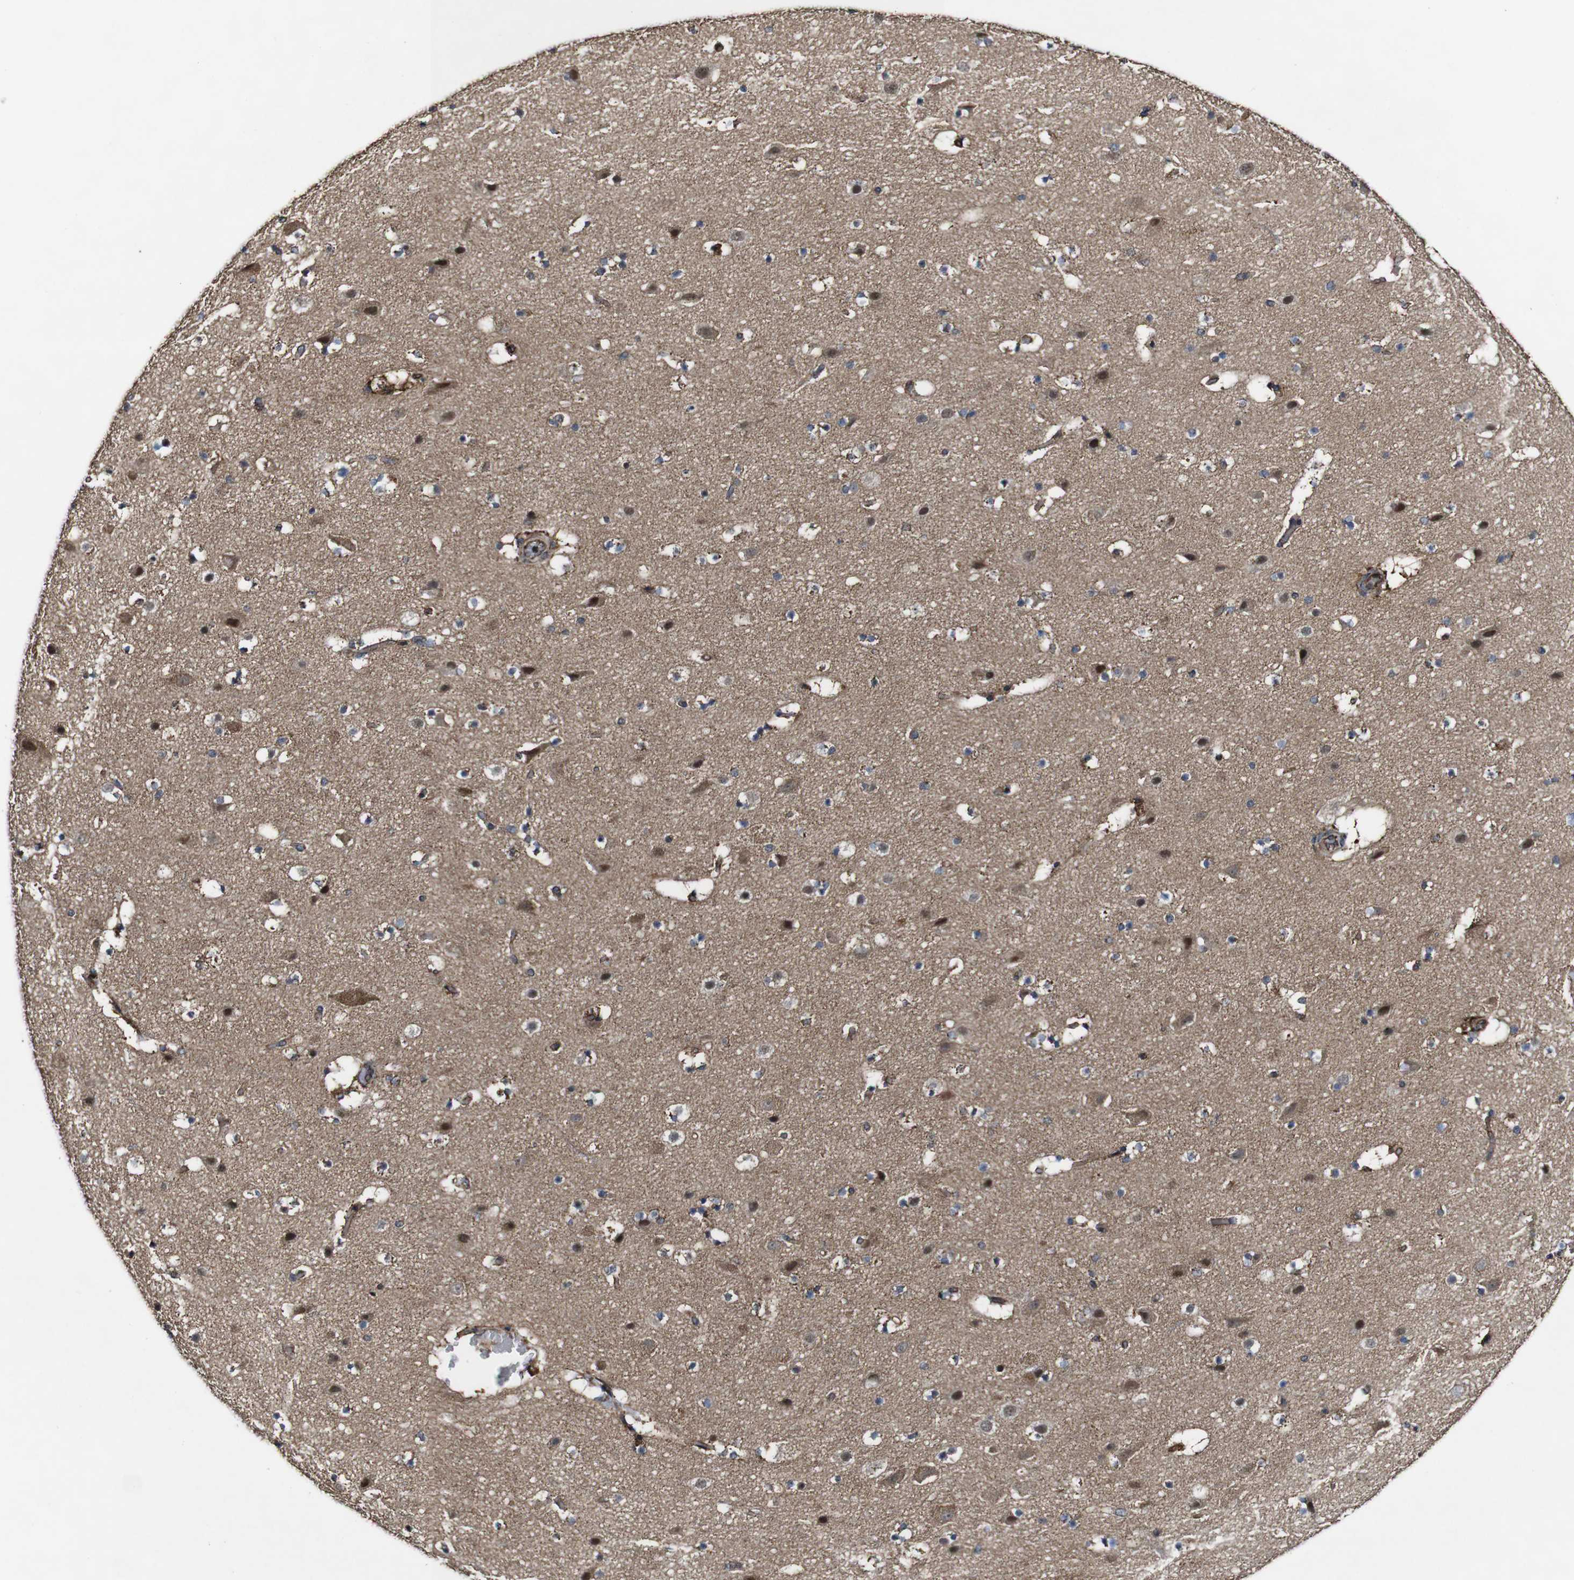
{"staining": {"intensity": "moderate", "quantity": ">75%", "location": "cytoplasmic/membranous"}, "tissue": "cerebral cortex", "cell_type": "Endothelial cells", "image_type": "normal", "snomed": [{"axis": "morphology", "description": "Normal tissue, NOS"}, {"axis": "topography", "description": "Cerebral cortex"}], "caption": "Immunohistochemistry of benign human cerebral cortex demonstrates medium levels of moderate cytoplasmic/membranous staining in about >75% of endothelial cells. The protein is shown in brown color, while the nuclei are stained blue.", "gene": "BTN3A3", "patient": {"sex": "male", "age": 45}}